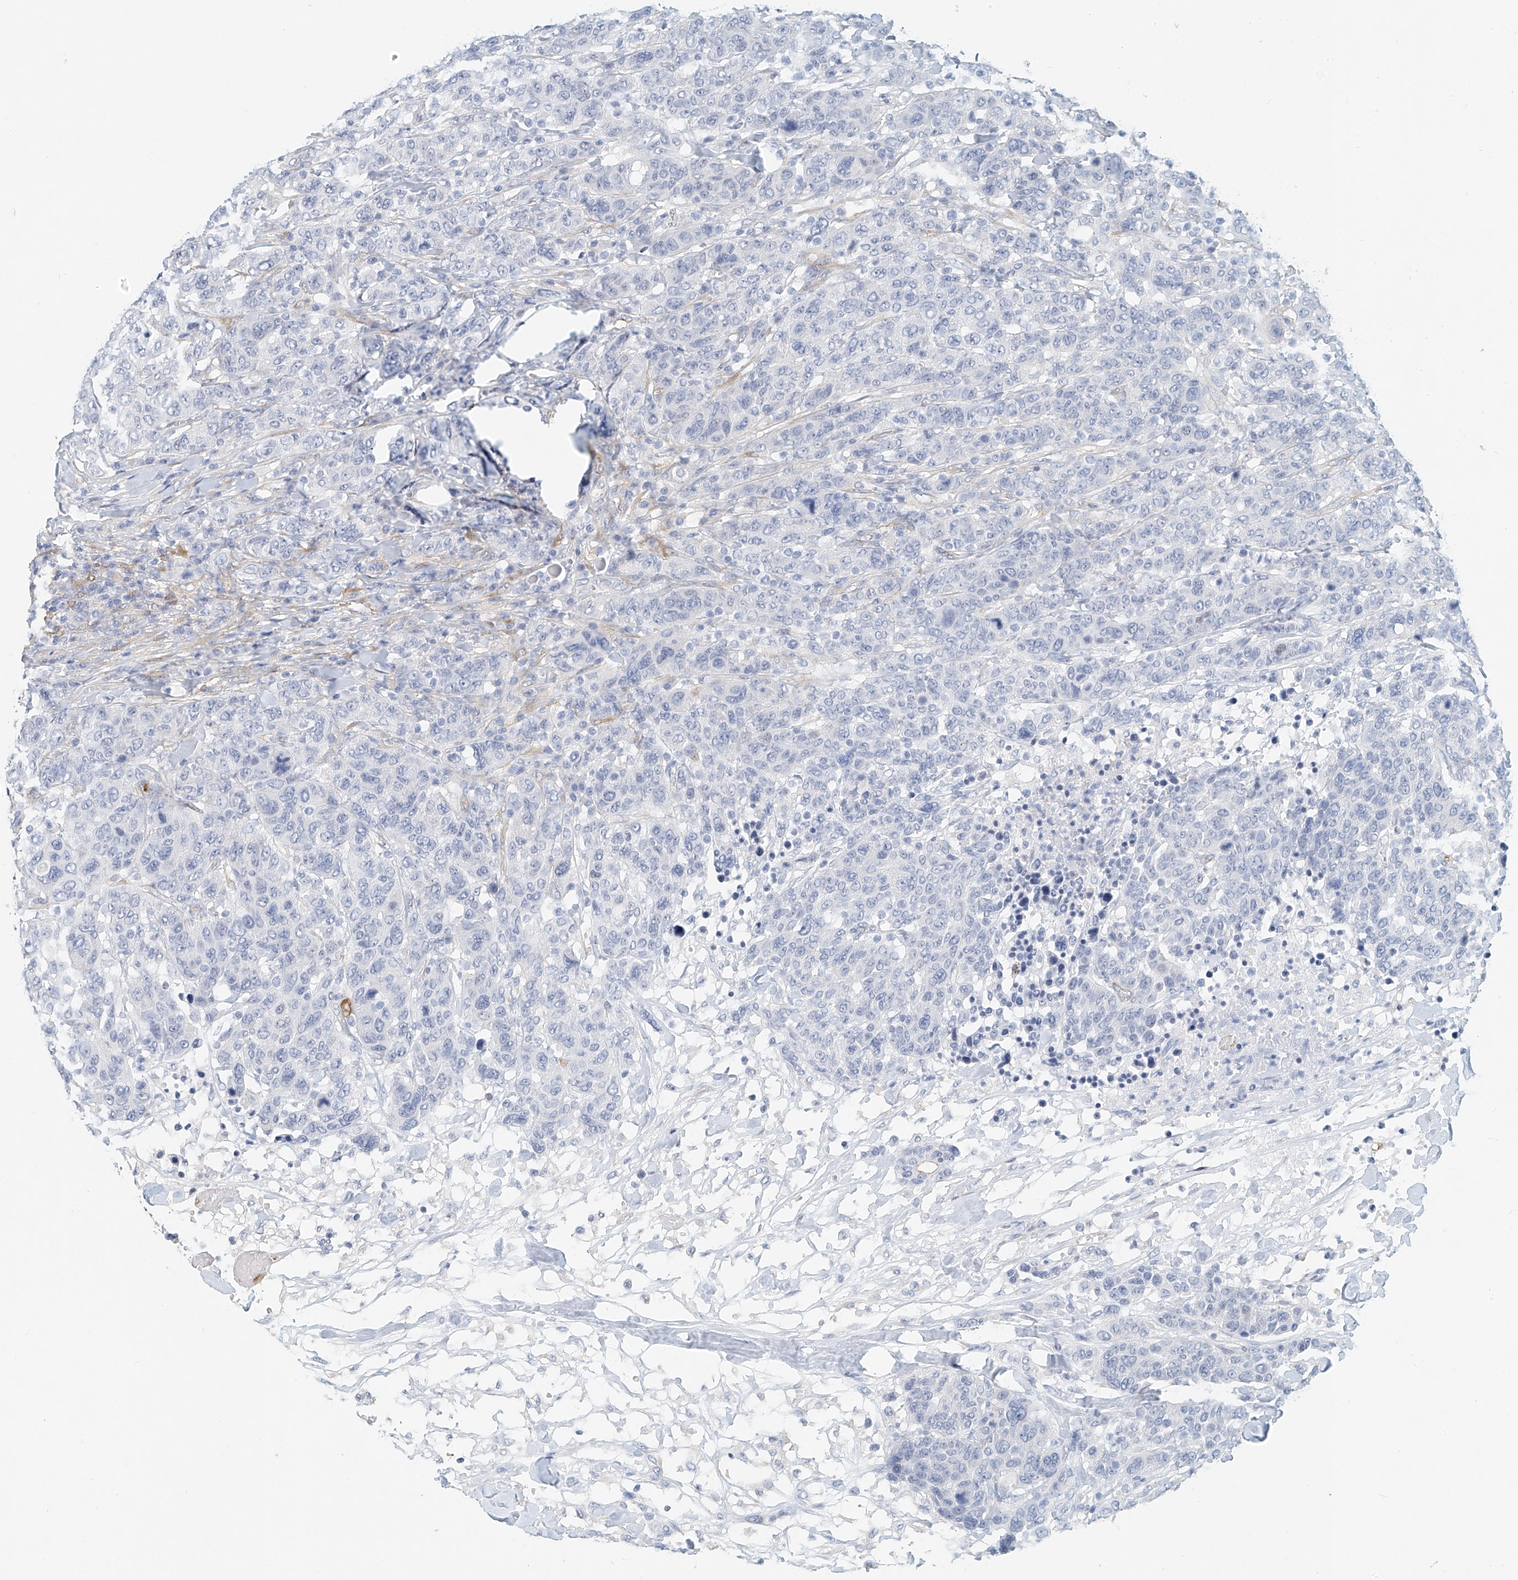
{"staining": {"intensity": "negative", "quantity": "none", "location": "none"}, "tissue": "breast cancer", "cell_type": "Tumor cells", "image_type": "cancer", "snomed": [{"axis": "morphology", "description": "Duct carcinoma"}, {"axis": "topography", "description": "Breast"}], "caption": "High magnification brightfield microscopy of breast cancer stained with DAB (brown) and counterstained with hematoxylin (blue): tumor cells show no significant staining.", "gene": "ARHGAP28", "patient": {"sex": "female", "age": 37}}